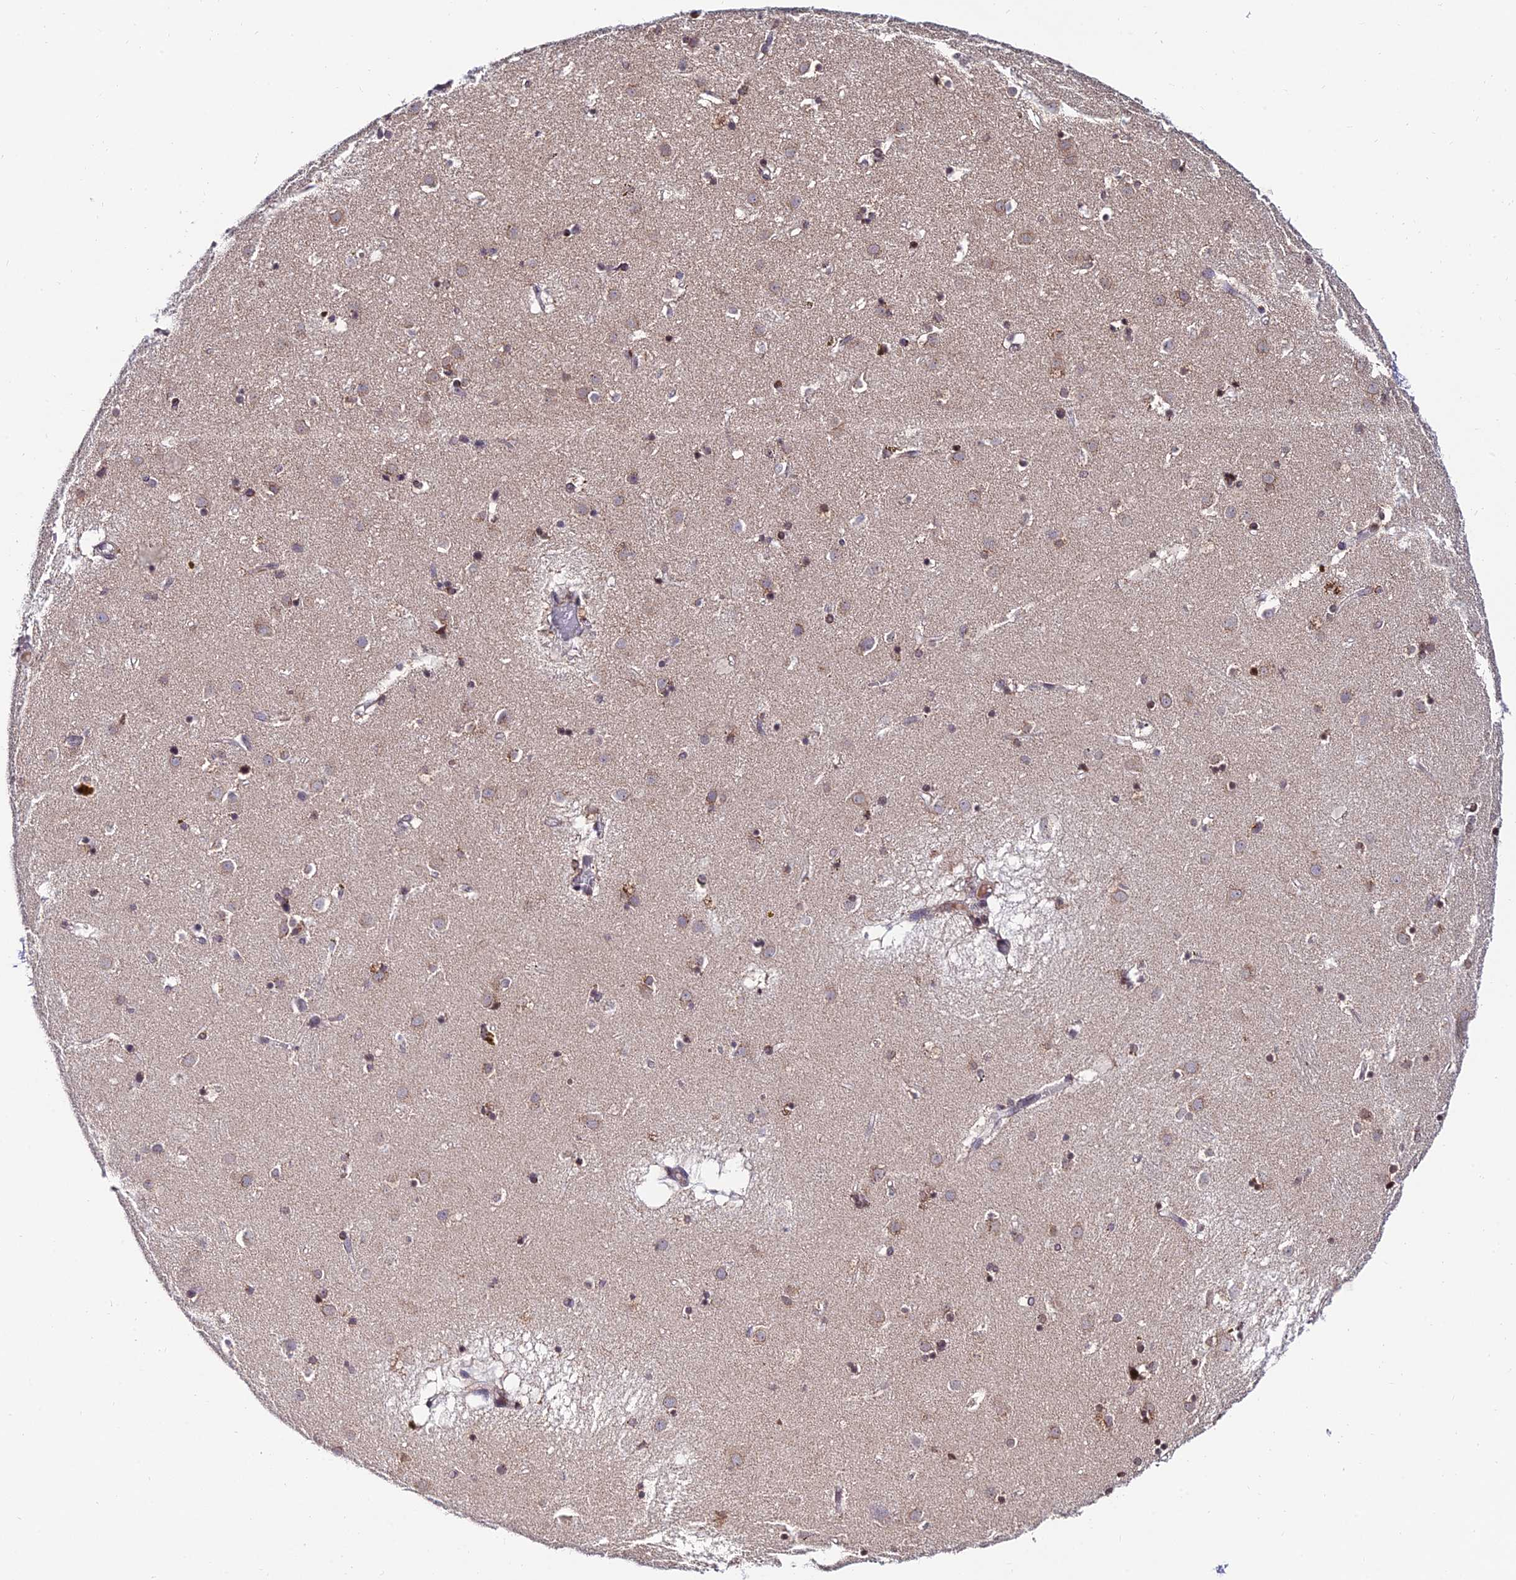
{"staining": {"intensity": "moderate", "quantity": "25%-75%", "location": "cytoplasmic/membranous"}, "tissue": "caudate", "cell_type": "Glial cells", "image_type": "normal", "snomed": [{"axis": "morphology", "description": "Normal tissue, NOS"}, {"axis": "topography", "description": "Lateral ventricle wall"}], "caption": "A brown stain highlights moderate cytoplasmic/membranous staining of a protein in glial cells of benign caudate.", "gene": "CDNF", "patient": {"sex": "male", "age": 70}}